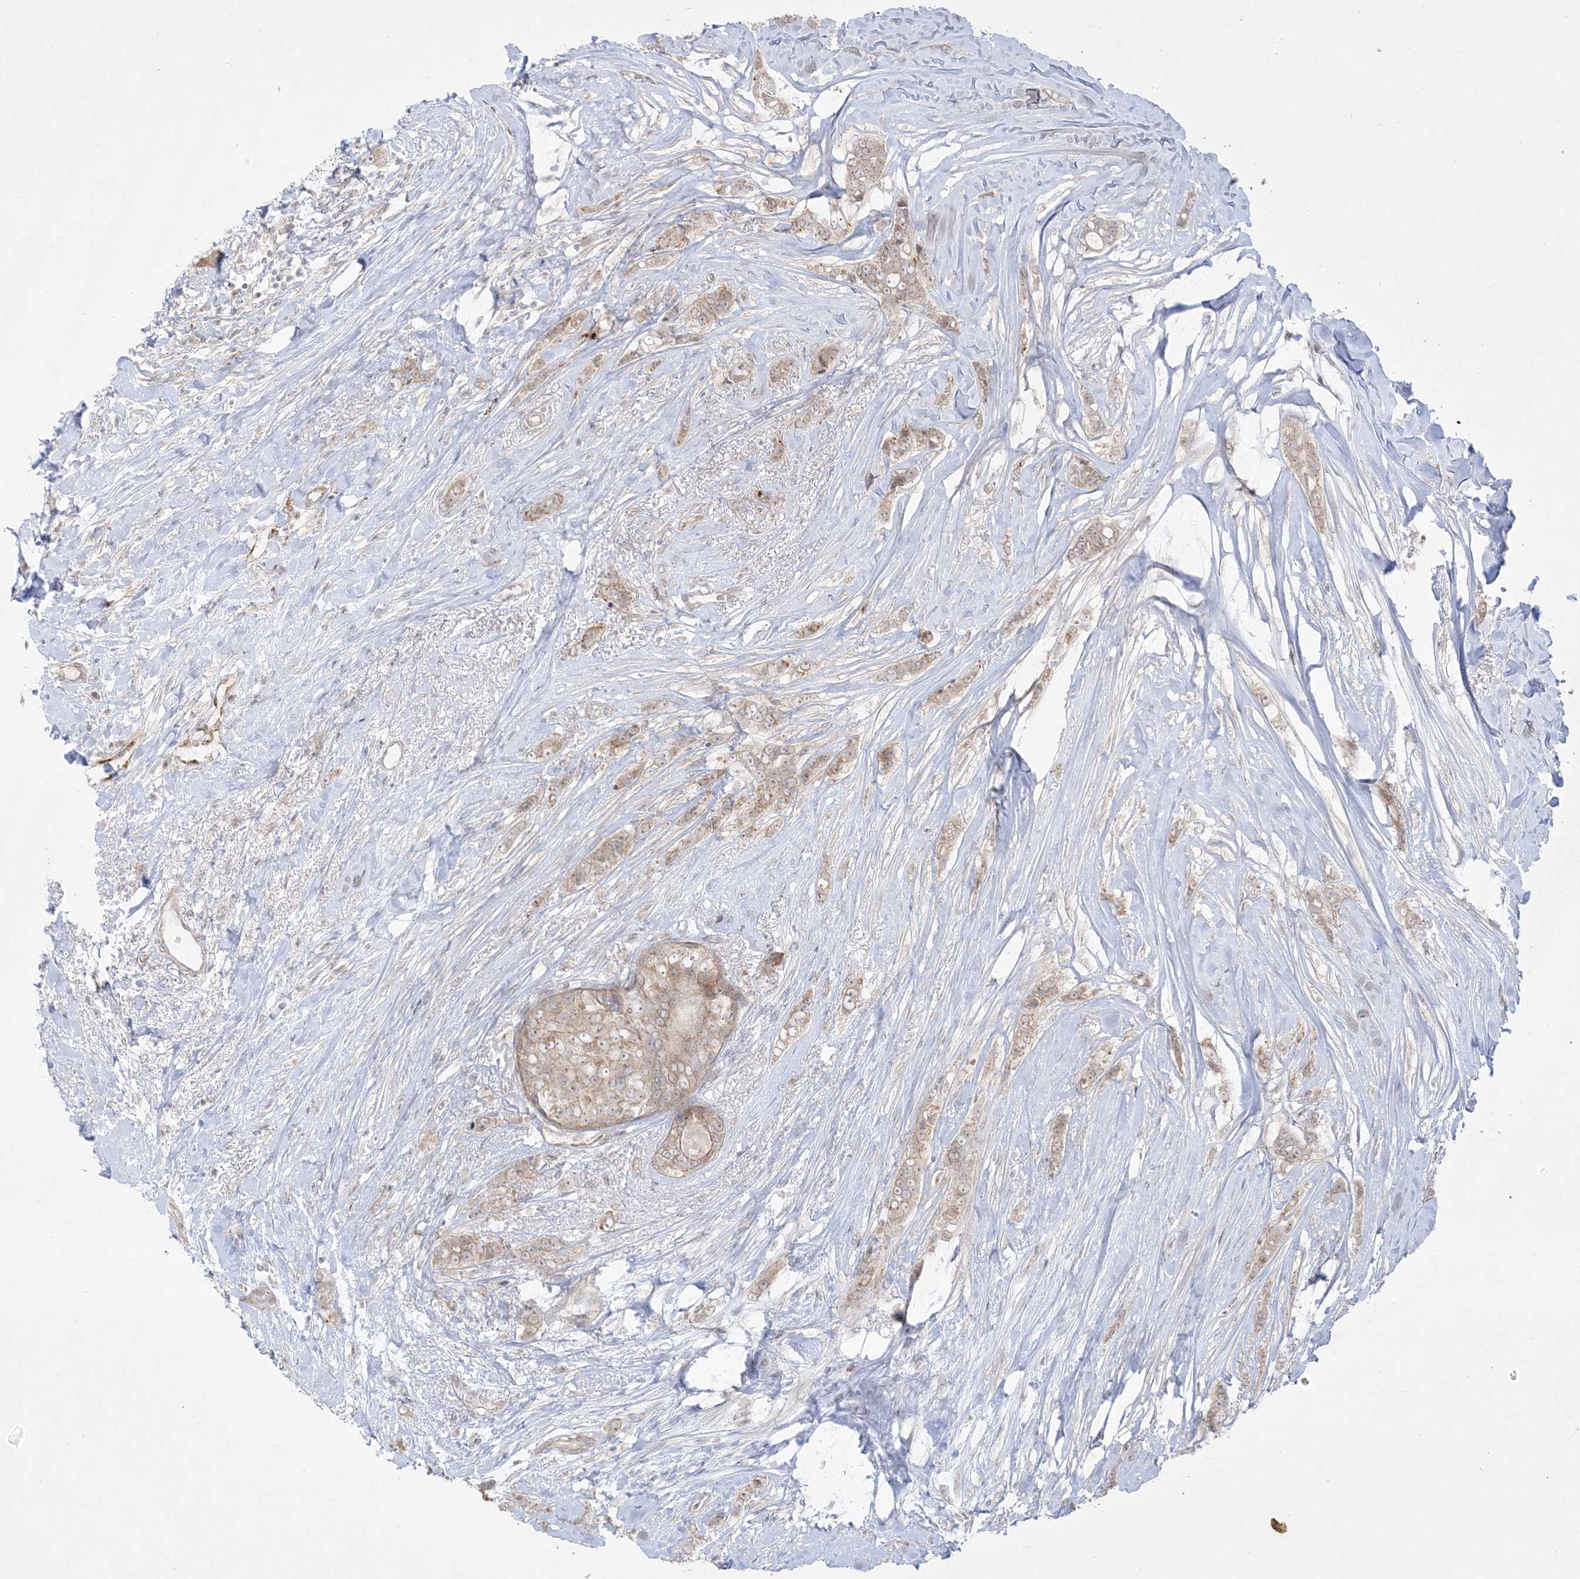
{"staining": {"intensity": "weak", "quantity": ">75%", "location": "cytoplasmic/membranous"}, "tissue": "breast cancer", "cell_type": "Tumor cells", "image_type": "cancer", "snomed": [{"axis": "morphology", "description": "Lobular carcinoma"}, {"axis": "topography", "description": "Breast"}], "caption": "Human breast lobular carcinoma stained with a brown dye exhibits weak cytoplasmic/membranous positive positivity in about >75% of tumor cells.", "gene": "PTK6", "patient": {"sex": "female", "age": 51}}